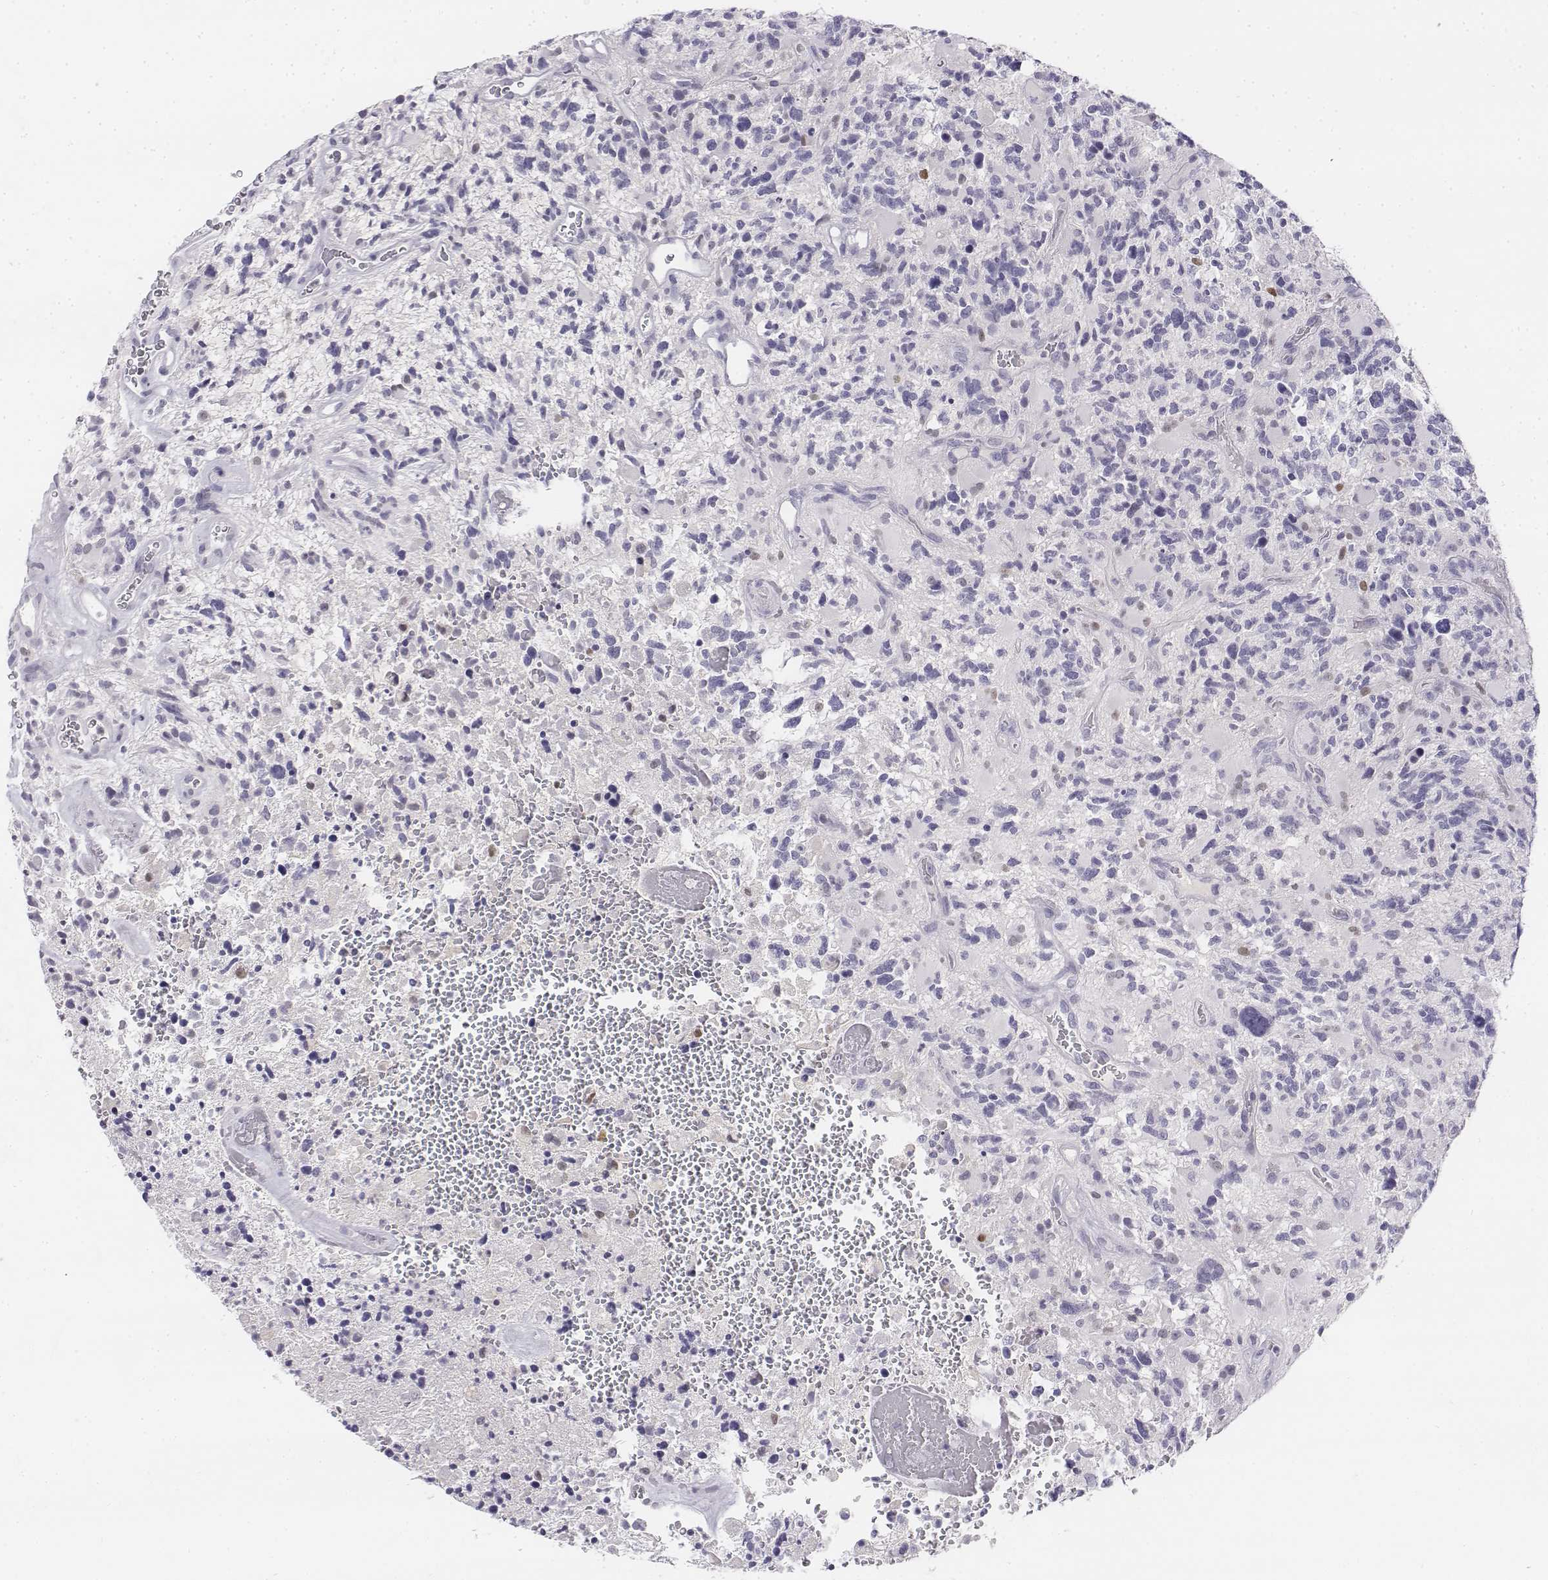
{"staining": {"intensity": "negative", "quantity": "none", "location": "none"}, "tissue": "glioma", "cell_type": "Tumor cells", "image_type": "cancer", "snomed": [{"axis": "morphology", "description": "Glioma, malignant, High grade"}, {"axis": "topography", "description": "Brain"}], "caption": "Tumor cells are negative for protein expression in human glioma.", "gene": "UCN2", "patient": {"sex": "female", "age": 71}}